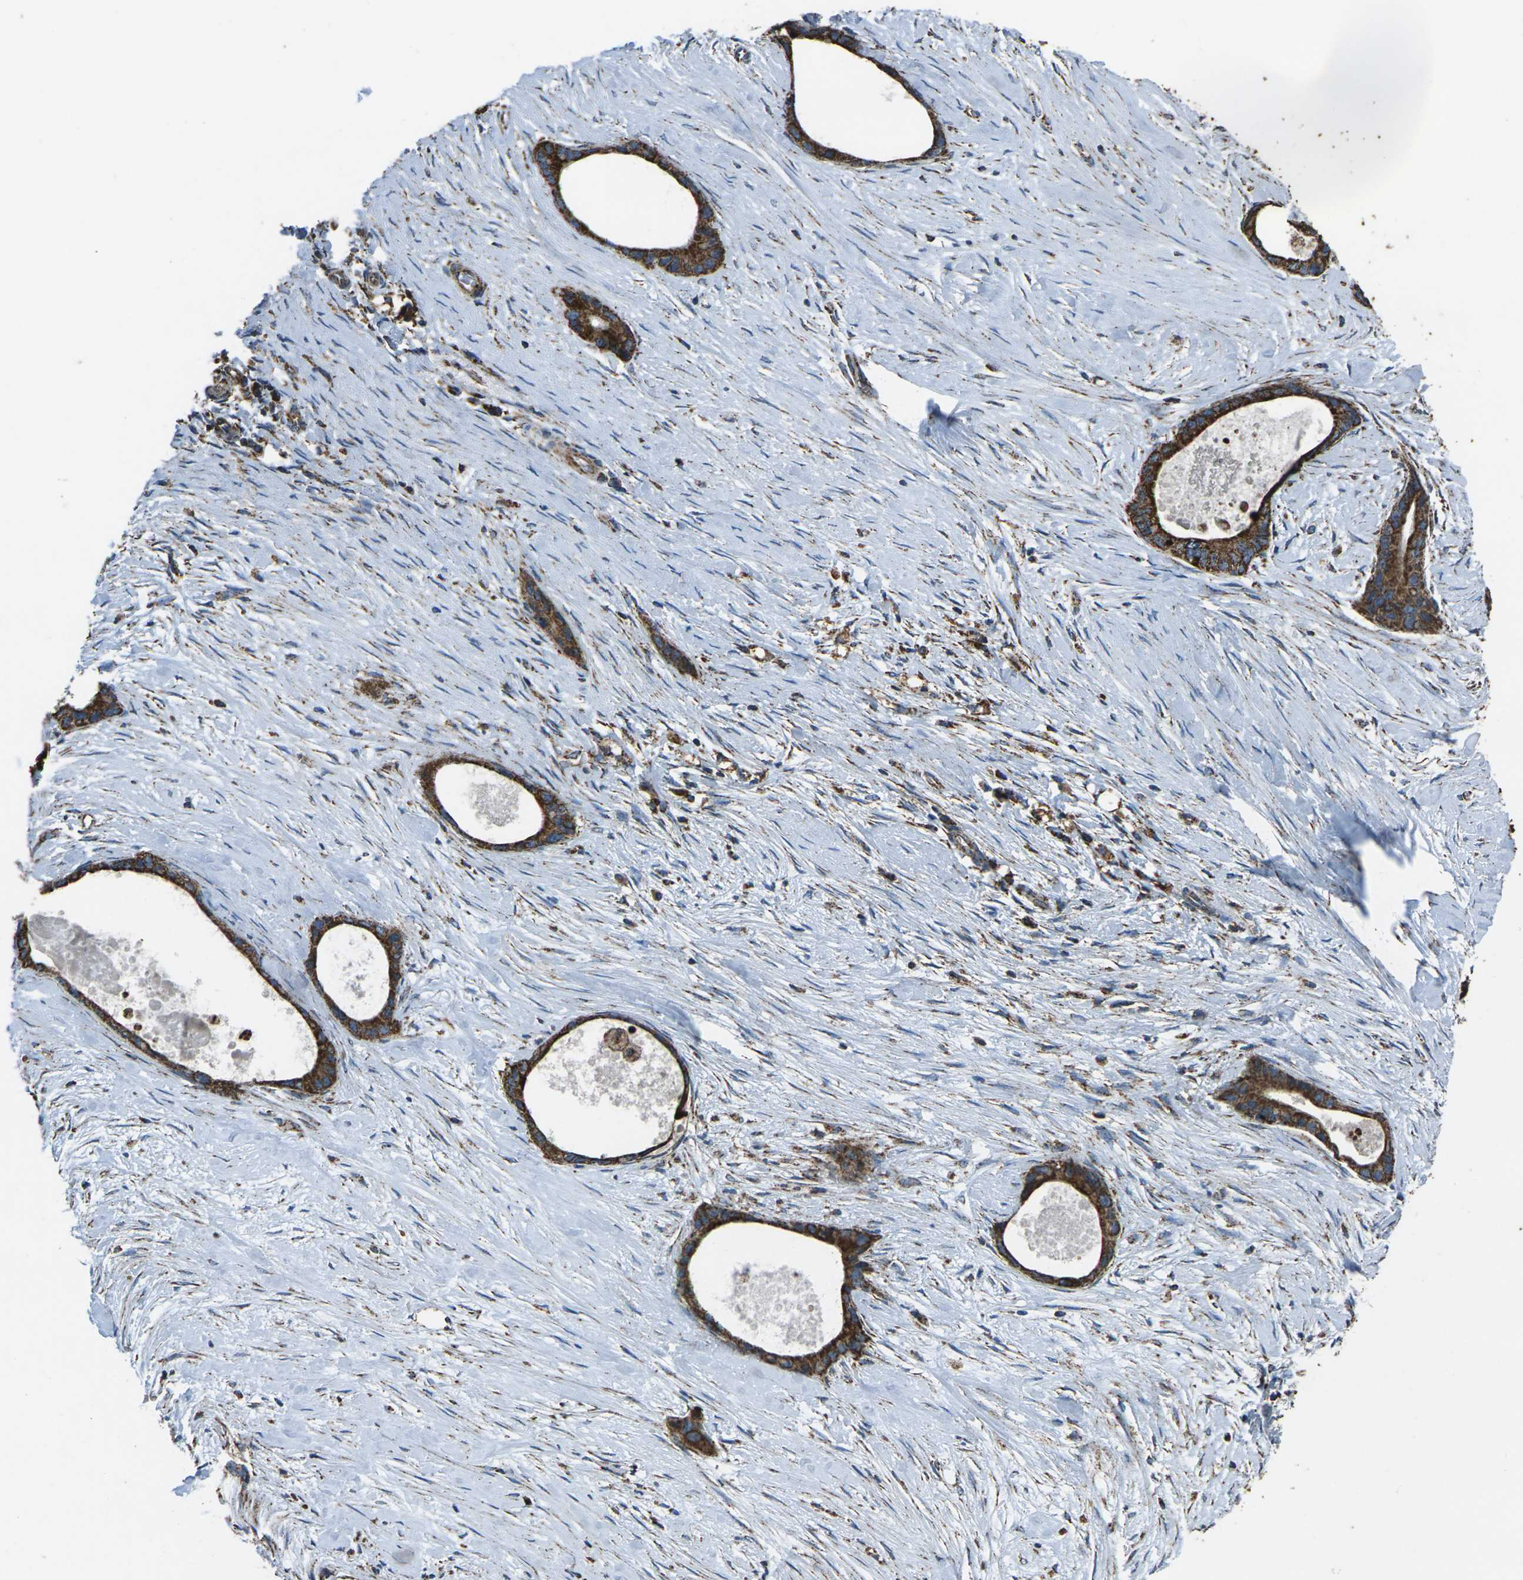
{"staining": {"intensity": "strong", "quantity": ">75%", "location": "cytoplasmic/membranous"}, "tissue": "liver cancer", "cell_type": "Tumor cells", "image_type": "cancer", "snomed": [{"axis": "morphology", "description": "Cholangiocarcinoma"}, {"axis": "topography", "description": "Liver"}], "caption": "Immunohistochemistry (DAB) staining of cholangiocarcinoma (liver) displays strong cytoplasmic/membranous protein positivity in approximately >75% of tumor cells. Nuclei are stained in blue.", "gene": "KLHL5", "patient": {"sex": "female", "age": 55}}